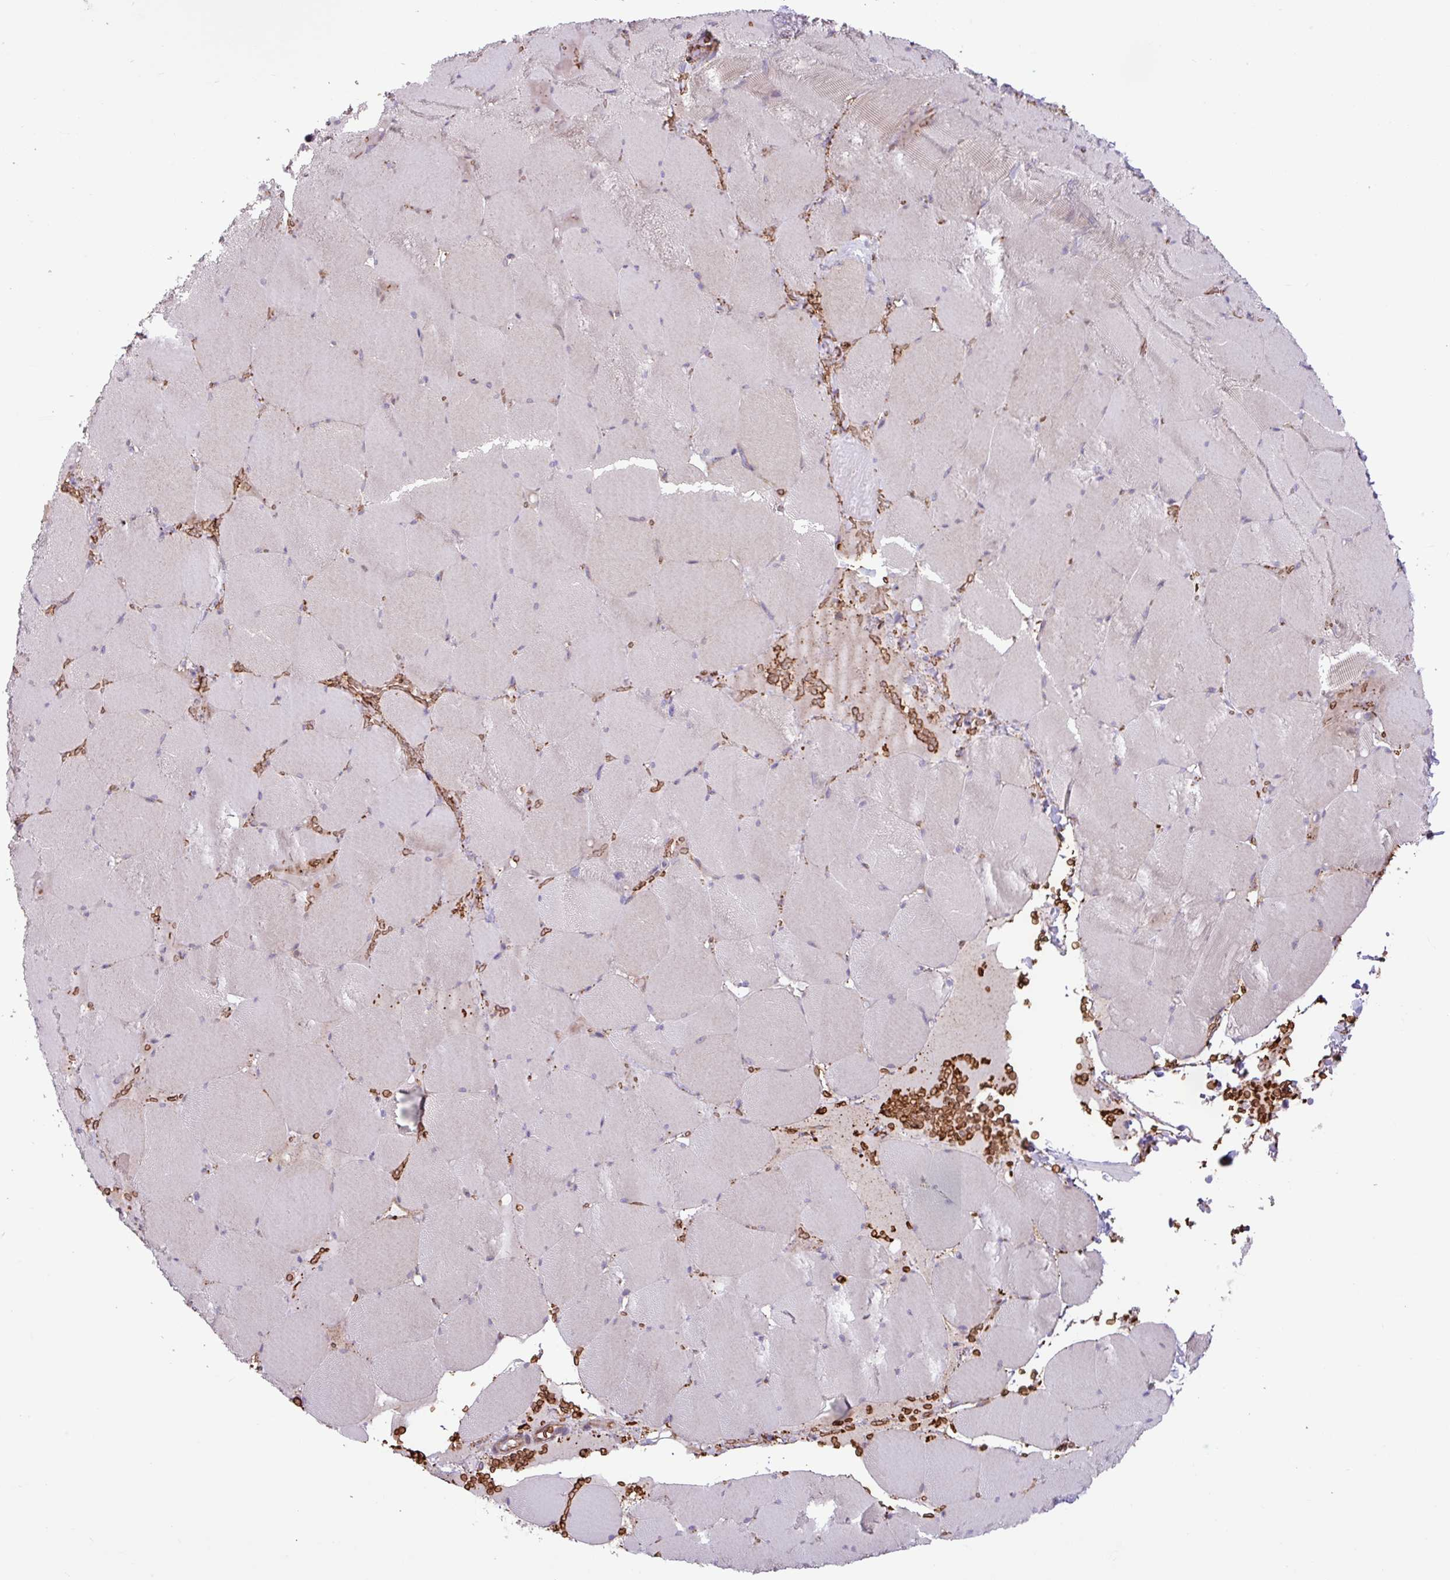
{"staining": {"intensity": "weak", "quantity": "25%-75%", "location": "cytoplasmic/membranous"}, "tissue": "skeletal muscle", "cell_type": "Myocytes", "image_type": "normal", "snomed": [{"axis": "morphology", "description": "Normal tissue, NOS"}, {"axis": "topography", "description": "Skeletal muscle"}, {"axis": "topography", "description": "Head-Neck"}], "caption": "DAB (3,3'-diaminobenzidine) immunohistochemical staining of unremarkable human skeletal muscle reveals weak cytoplasmic/membranous protein staining in approximately 25%-75% of myocytes.", "gene": "RAD21L1", "patient": {"sex": "male", "age": 66}}